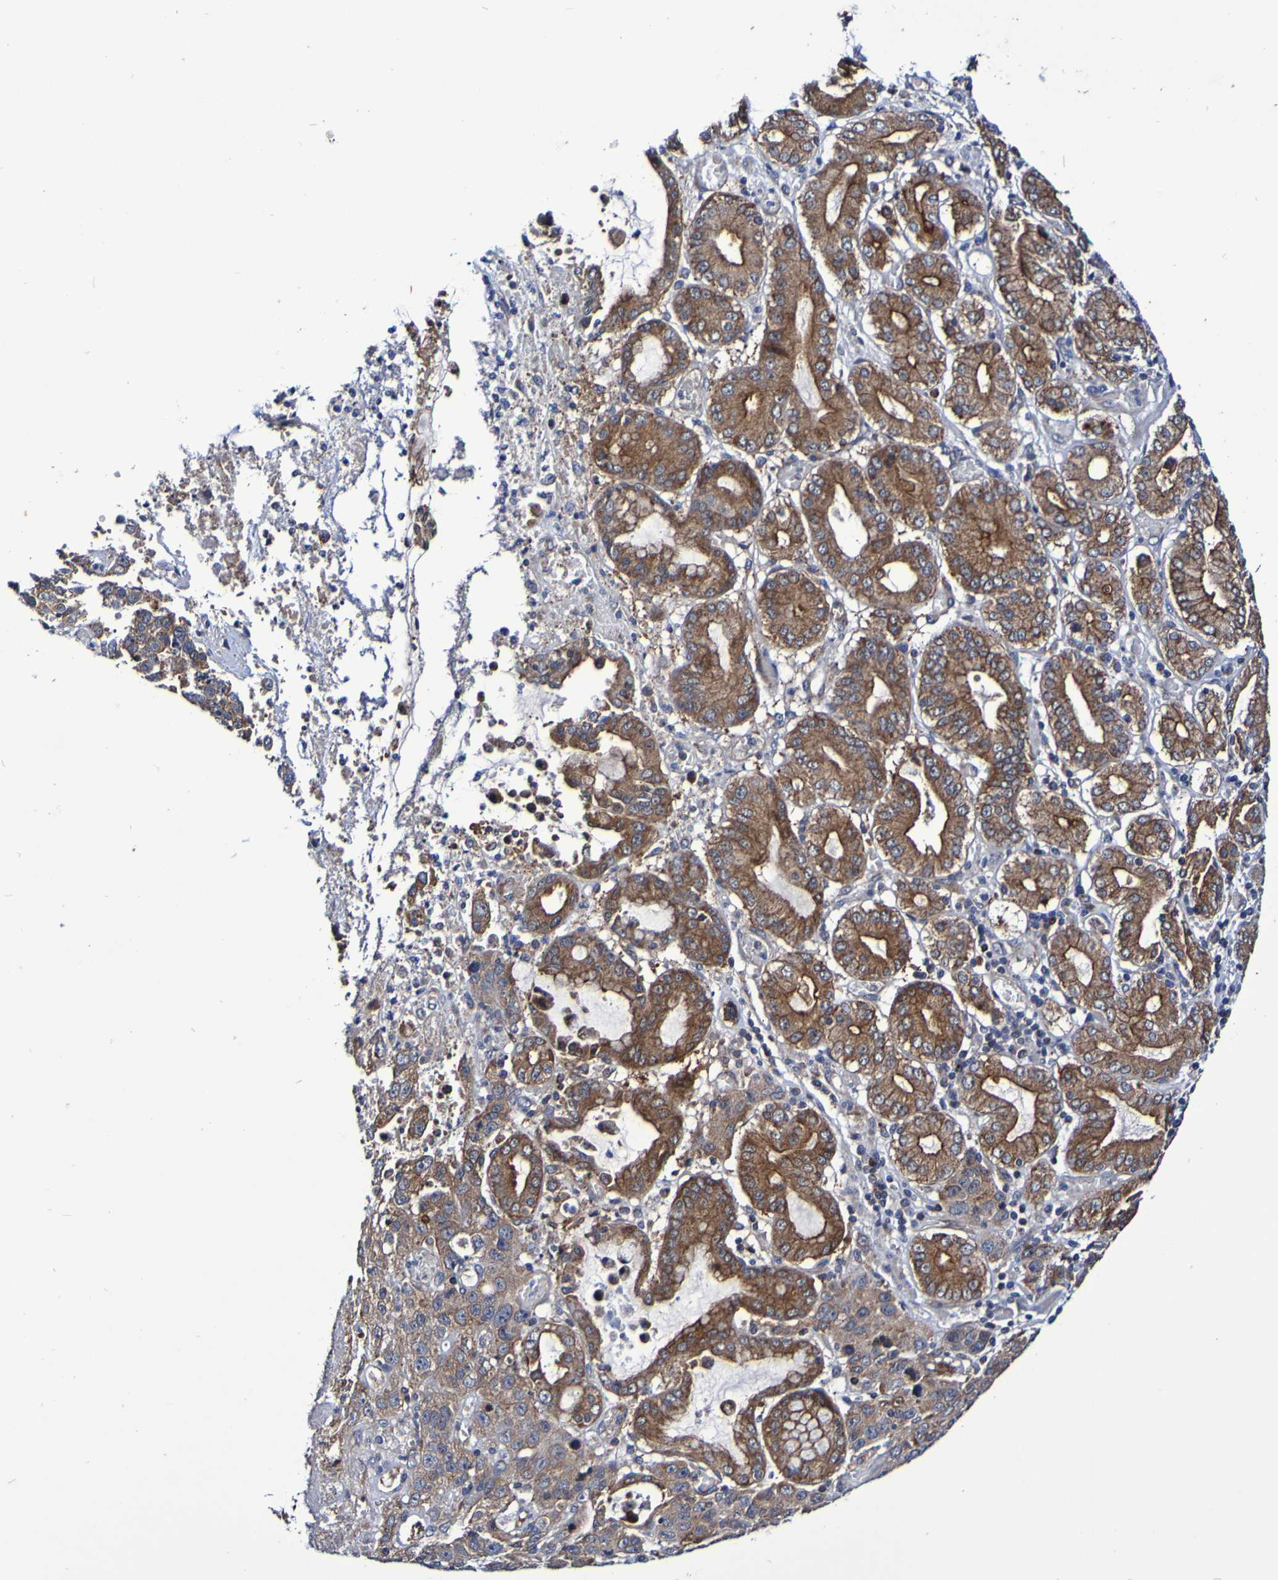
{"staining": {"intensity": "weak", "quantity": ">75%", "location": "cytoplasmic/membranous"}, "tissue": "stomach cancer", "cell_type": "Tumor cells", "image_type": "cancer", "snomed": [{"axis": "morphology", "description": "Adenocarcinoma, NOS"}, {"axis": "topography", "description": "Stomach"}], "caption": "High-power microscopy captured an immunohistochemistry (IHC) photomicrograph of stomach adenocarcinoma, revealing weak cytoplasmic/membranous staining in approximately >75% of tumor cells.", "gene": "GJB1", "patient": {"sex": "female", "age": 75}}